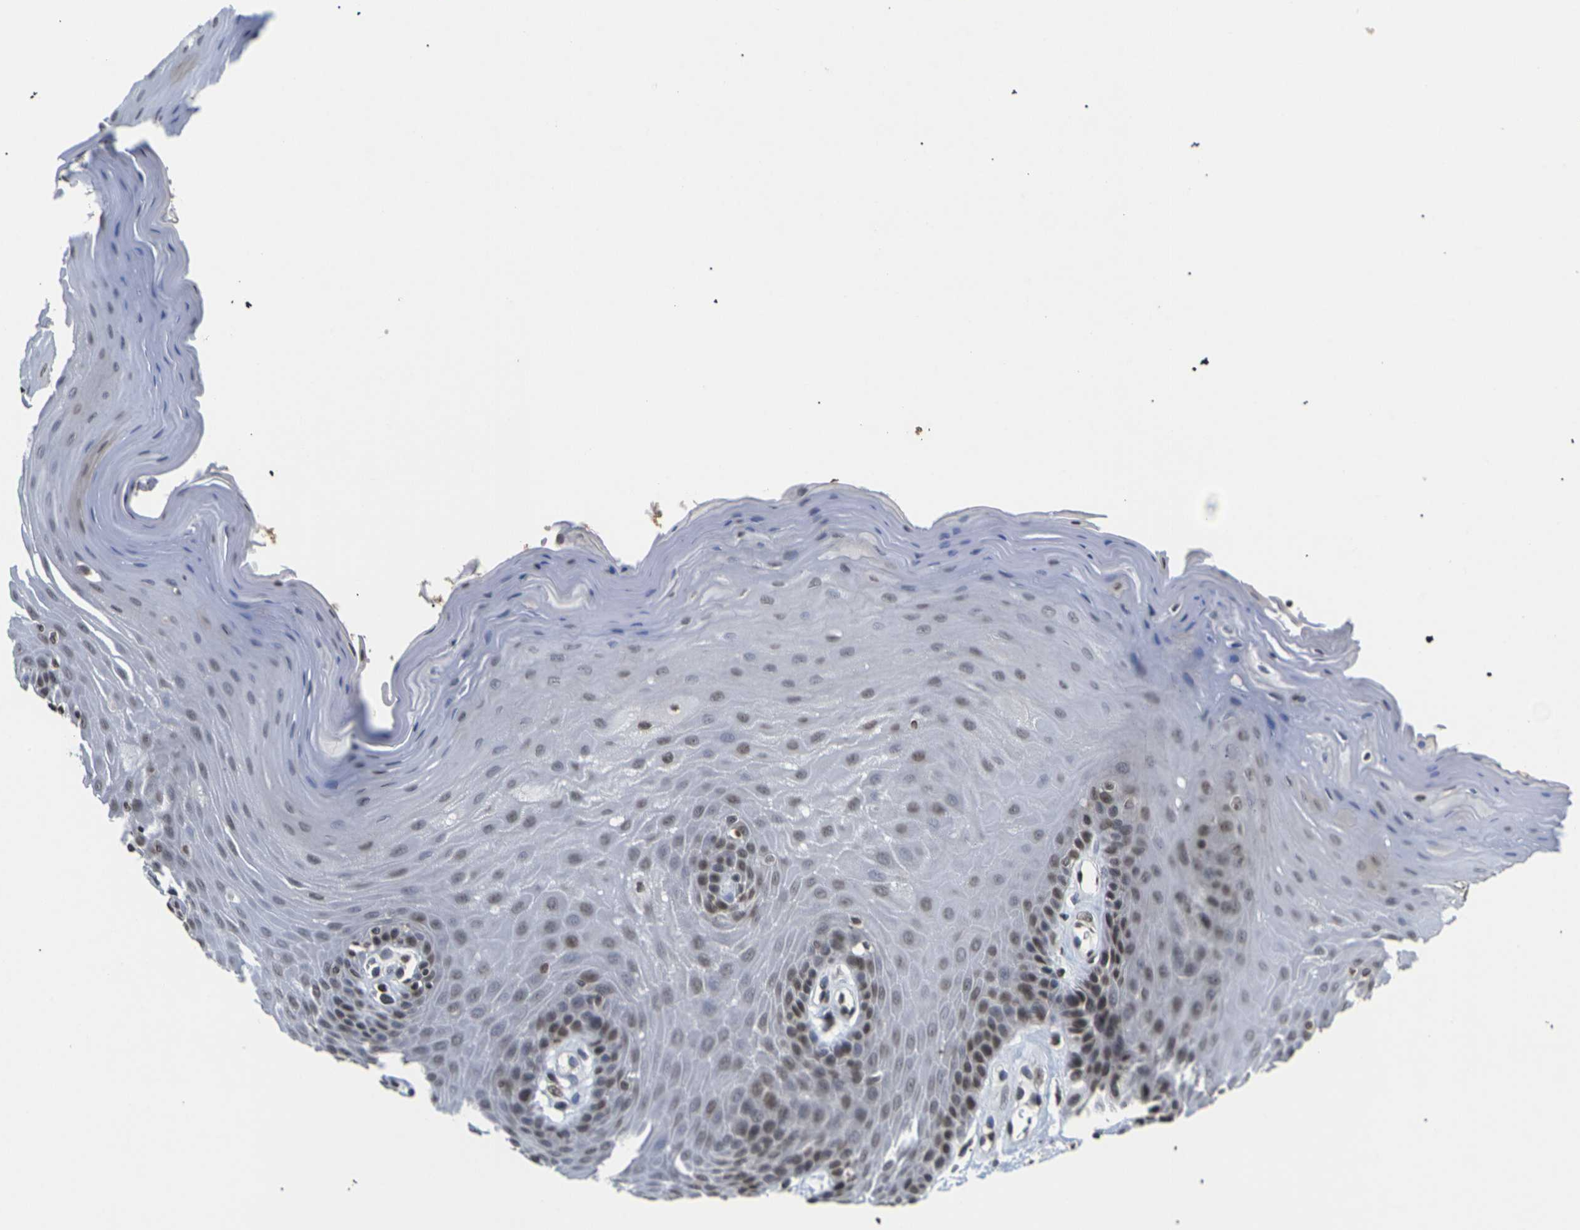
{"staining": {"intensity": "moderate", "quantity": "25%-75%", "location": "nuclear"}, "tissue": "oral mucosa", "cell_type": "Squamous epithelial cells", "image_type": "normal", "snomed": [{"axis": "morphology", "description": "Normal tissue, NOS"}, {"axis": "morphology", "description": "Squamous cell carcinoma, NOS"}, {"axis": "topography", "description": "Skeletal muscle"}, {"axis": "topography", "description": "Adipose tissue"}, {"axis": "topography", "description": "Vascular tissue"}, {"axis": "topography", "description": "Oral tissue"}, {"axis": "topography", "description": "Peripheral nerve tissue"}, {"axis": "topography", "description": "Head-Neck"}], "caption": "The micrograph reveals staining of benign oral mucosa, revealing moderate nuclear protein positivity (brown color) within squamous epithelial cells.", "gene": "ETV5", "patient": {"sex": "male", "age": 71}}